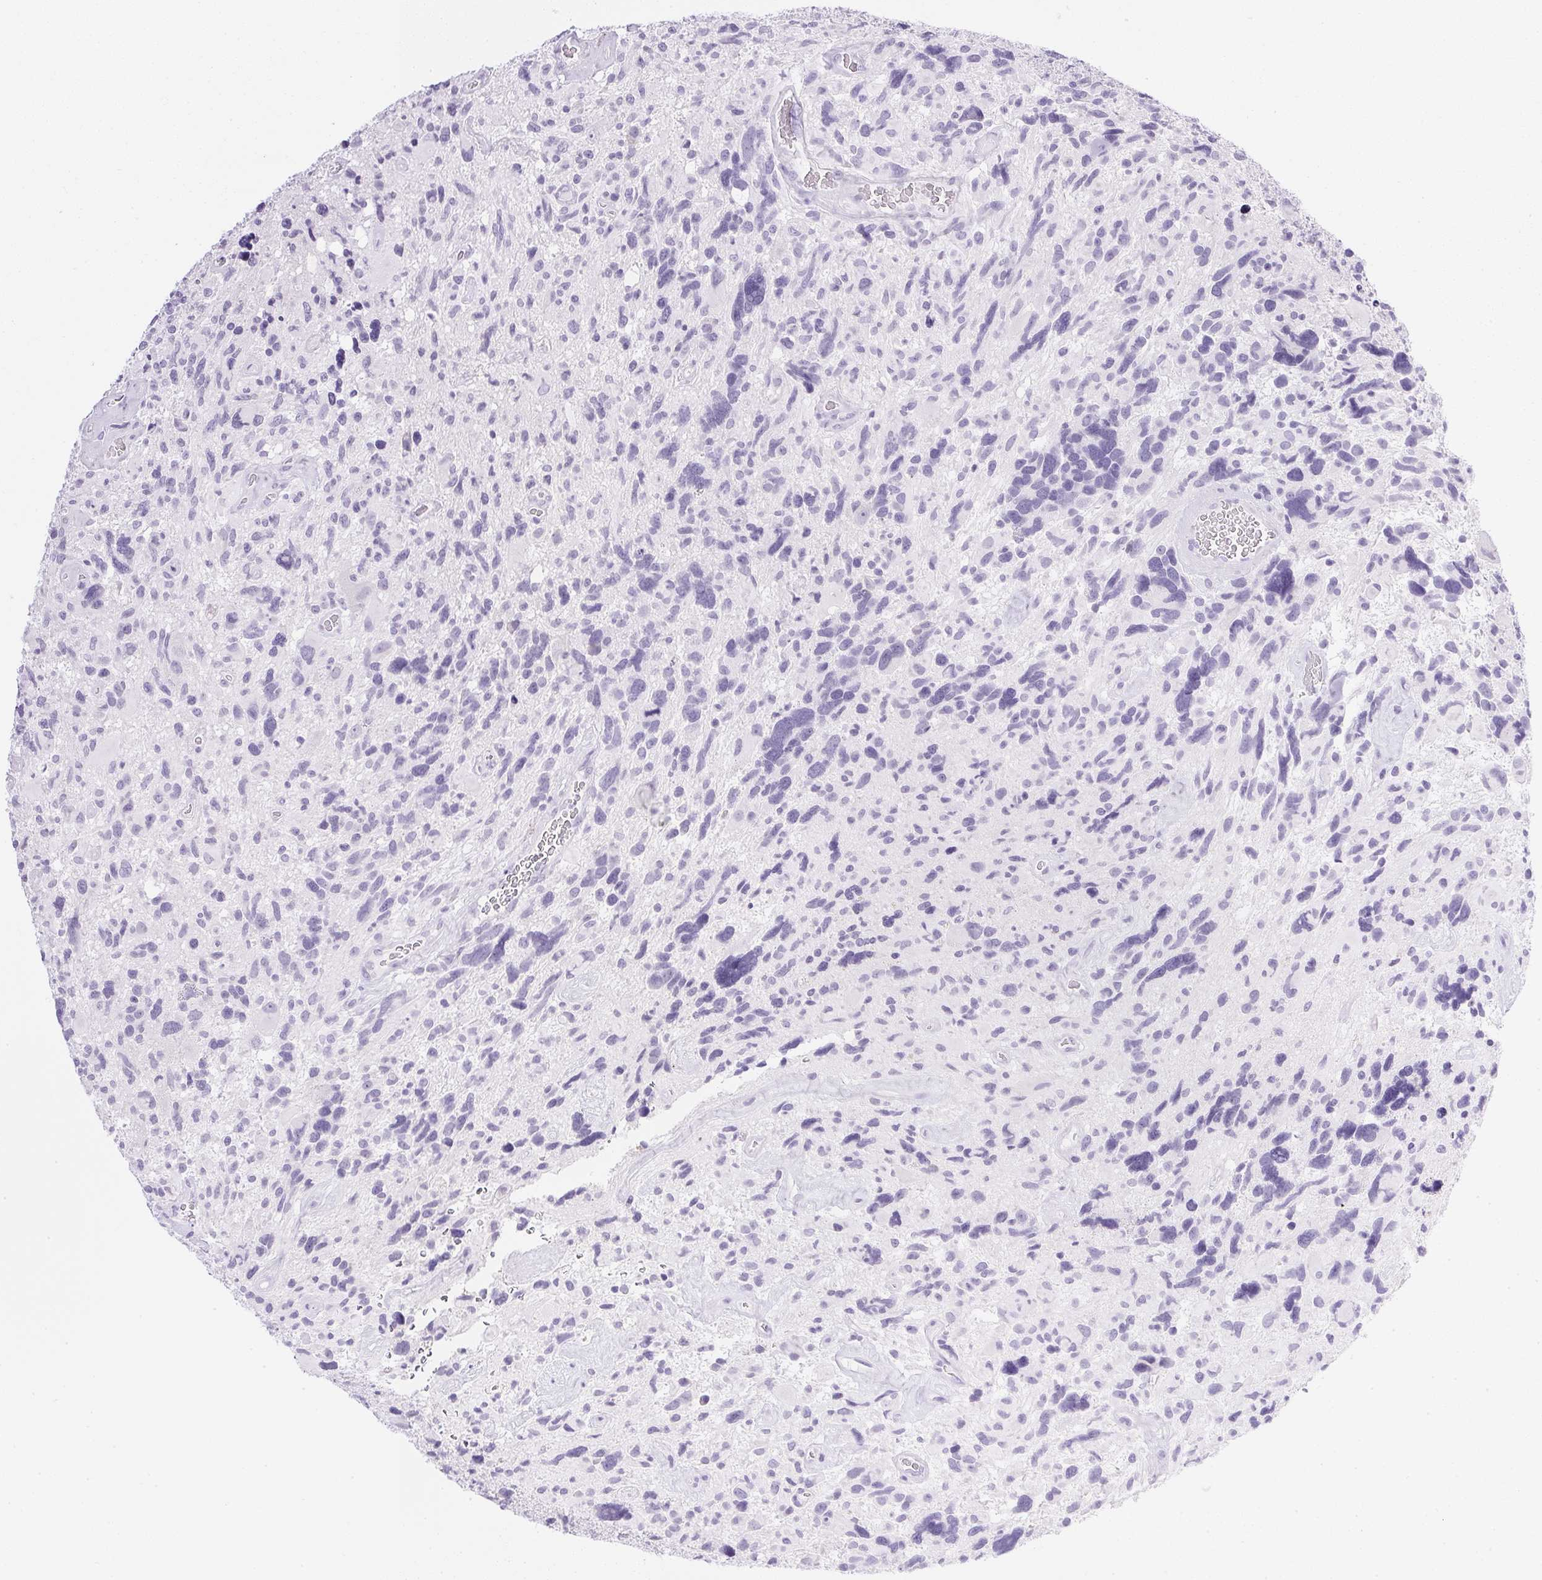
{"staining": {"intensity": "negative", "quantity": "none", "location": "none"}, "tissue": "glioma", "cell_type": "Tumor cells", "image_type": "cancer", "snomed": [{"axis": "morphology", "description": "Glioma, malignant, High grade"}, {"axis": "topography", "description": "Brain"}], "caption": "Tumor cells show no significant protein expression in high-grade glioma (malignant). (Brightfield microscopy of DAB immunohistochemistry (IHC) at high magnification).", "gene": "CPB1", "patient": {"sex": "male", "age": 49}}